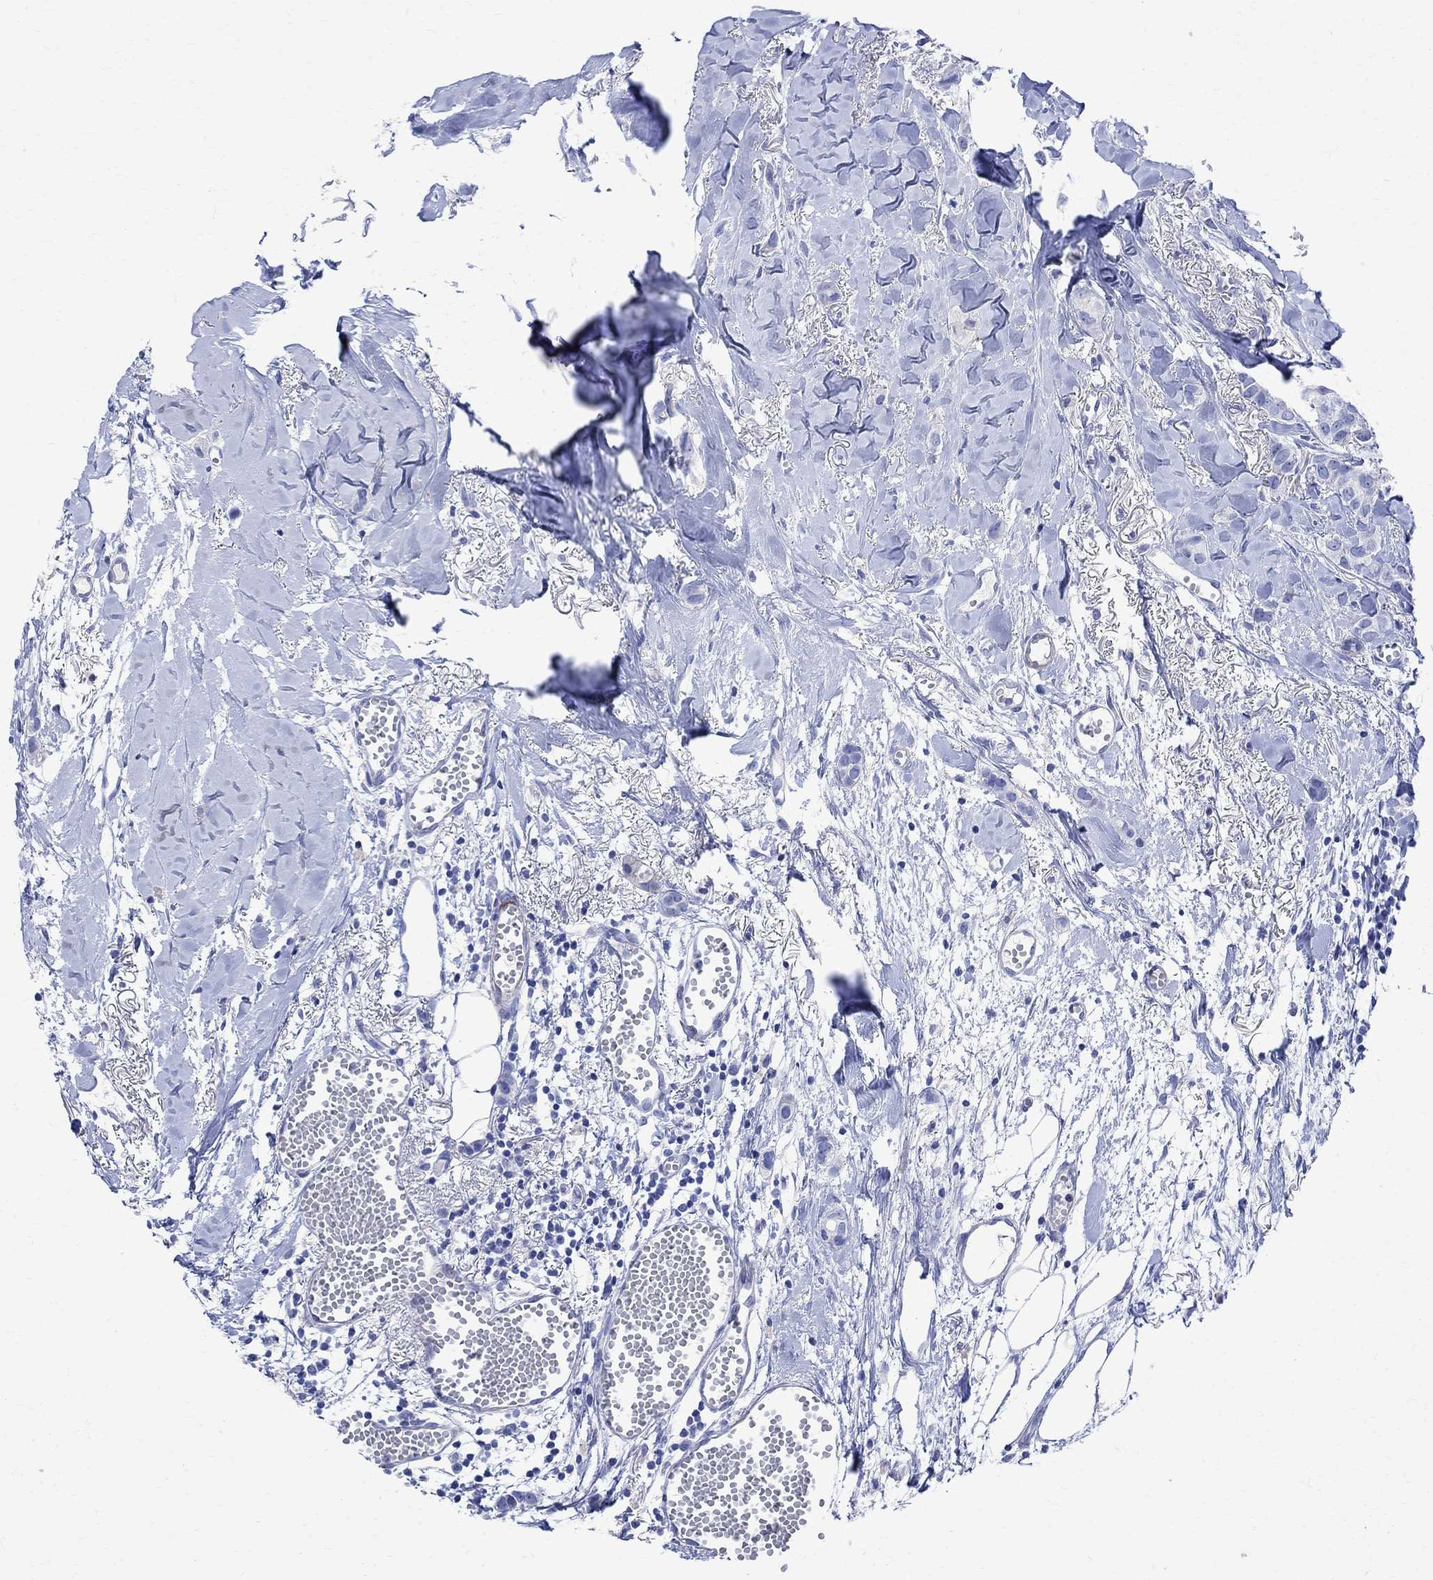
{"staining": {"intensity": "negative", "quantity": "none", "location": "none"}, "tissue": "breast cancer", "cell_type": "Tumor cells", "image_type": "cancer", "snomed": [{"axis": "morphology", "description": "Duct carcinoma"}, {"axis": "topography", "description": "Breast"}], "caption": "The immunohistochemistry (IHC) photomicrograph has no significant expression in tumor cells of breast invasive ductal carcinoma tissue.", "gene": "PARVB", "patient": {"sex": "female", "age": 85}}